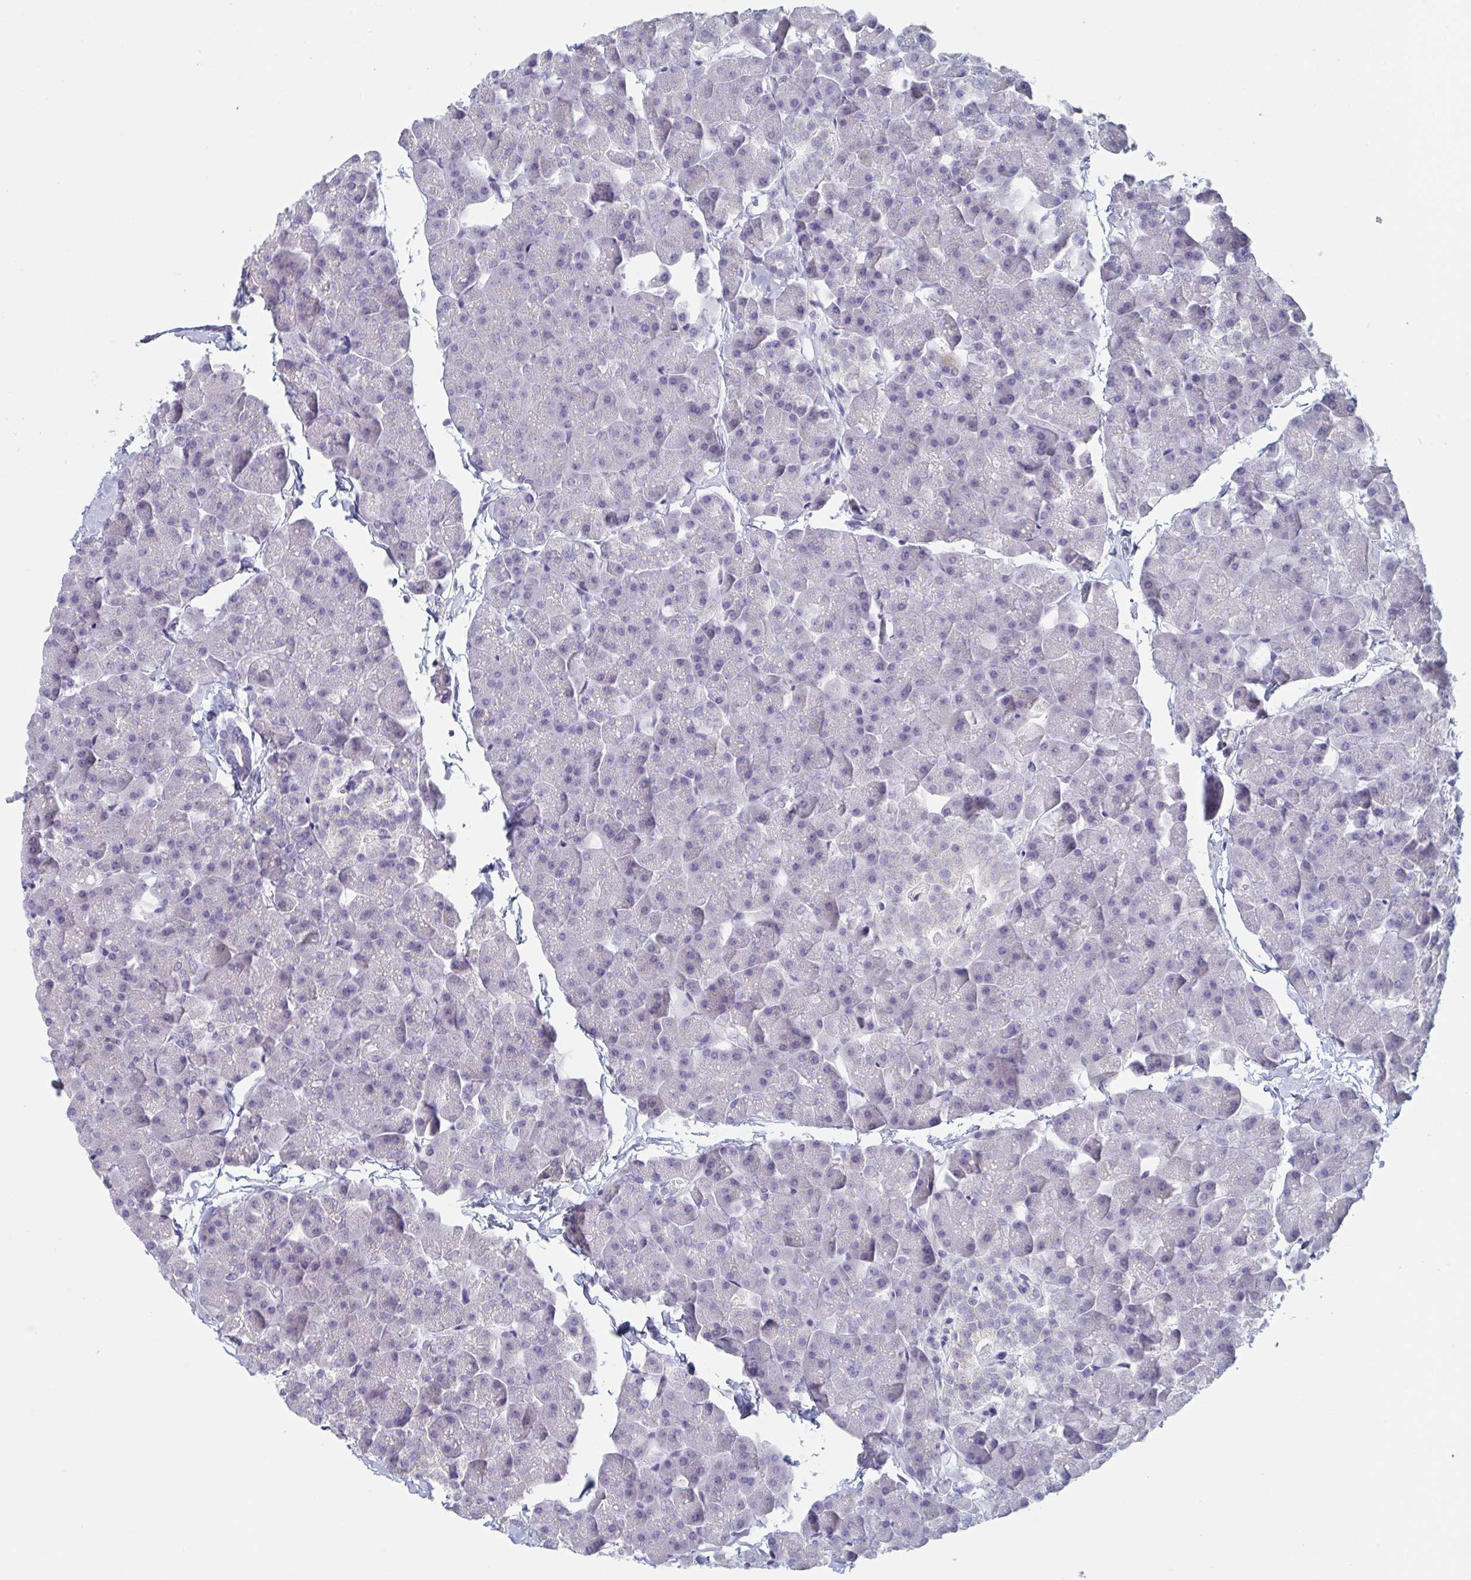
{"staining": {"intensity": "negative", "quantity": "none", "location": "none"}, "tissue": "pancreas", "cell_type": "Exocrine glandular cells", "image_type": "normal", "snomed": [{"axis": "morphology", "description": "Normal tissue, NOS"}, {"axis": "topography", "description": "Pancreas"}], "caption": "Normal pancreas was stained to show a protein in brown. There is no significant expression in exocrine glandular cells.", "gene": "DPEP3", "patient": {"sex": "male", "age": 35}}